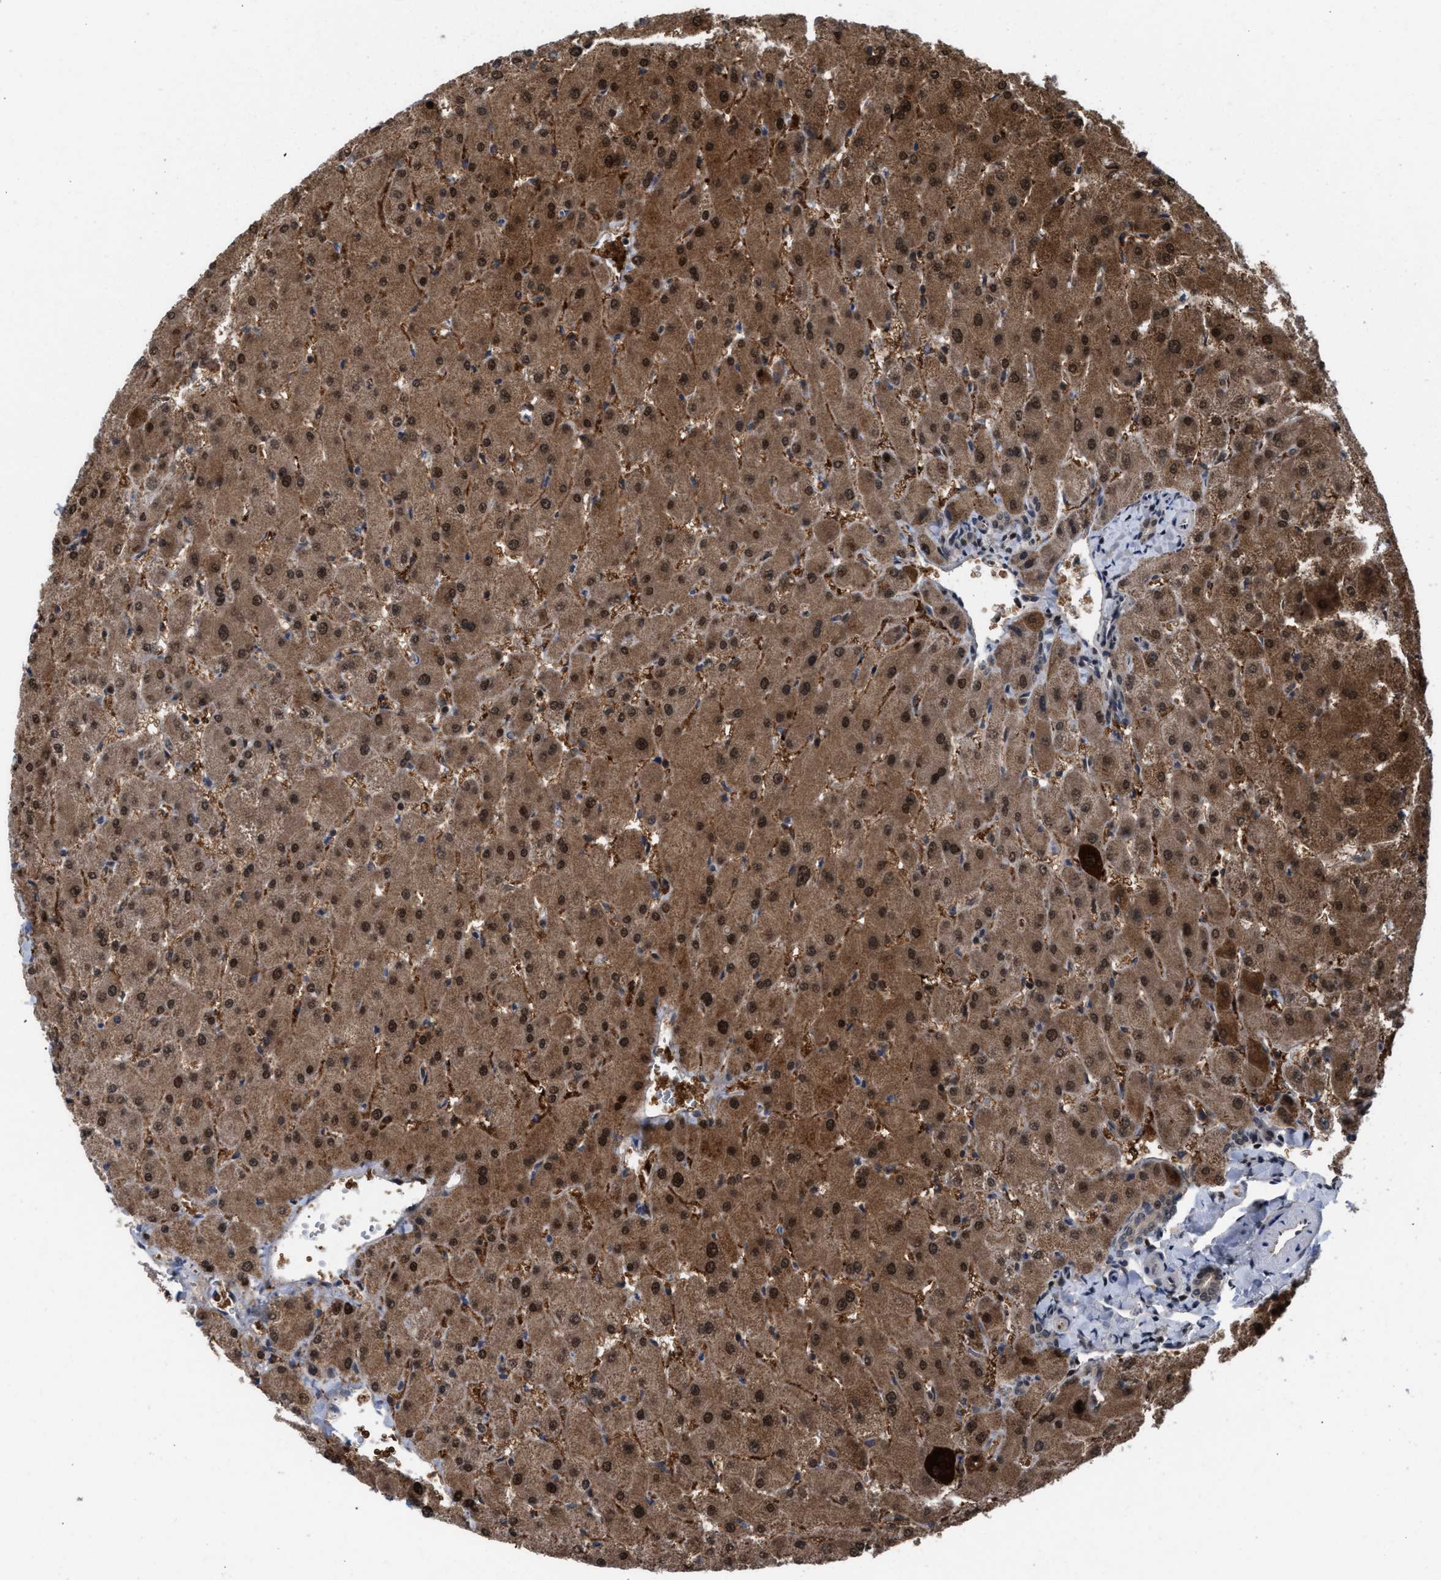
{"staining": {"intensity": "weak", "quantity": ">75%", "location": "cytoplasmic/membranous"}, "tissue": "liver", "cell_type": "Cholangiocytes", "image_type": "normal", "snomed": [{"axis": "morphology", "description": "Normal tissue, NOS"}, {"axis": "topography", "description": "Liver"}], "caption": "Weak cytoplasmic/membranous expression for a protein is appreciated in approximately >75% of cholangiocytes of normal liver using immunohistochemistry.", "gene": "C9orf78", "patient": {"sex": "female", "age": 63}}